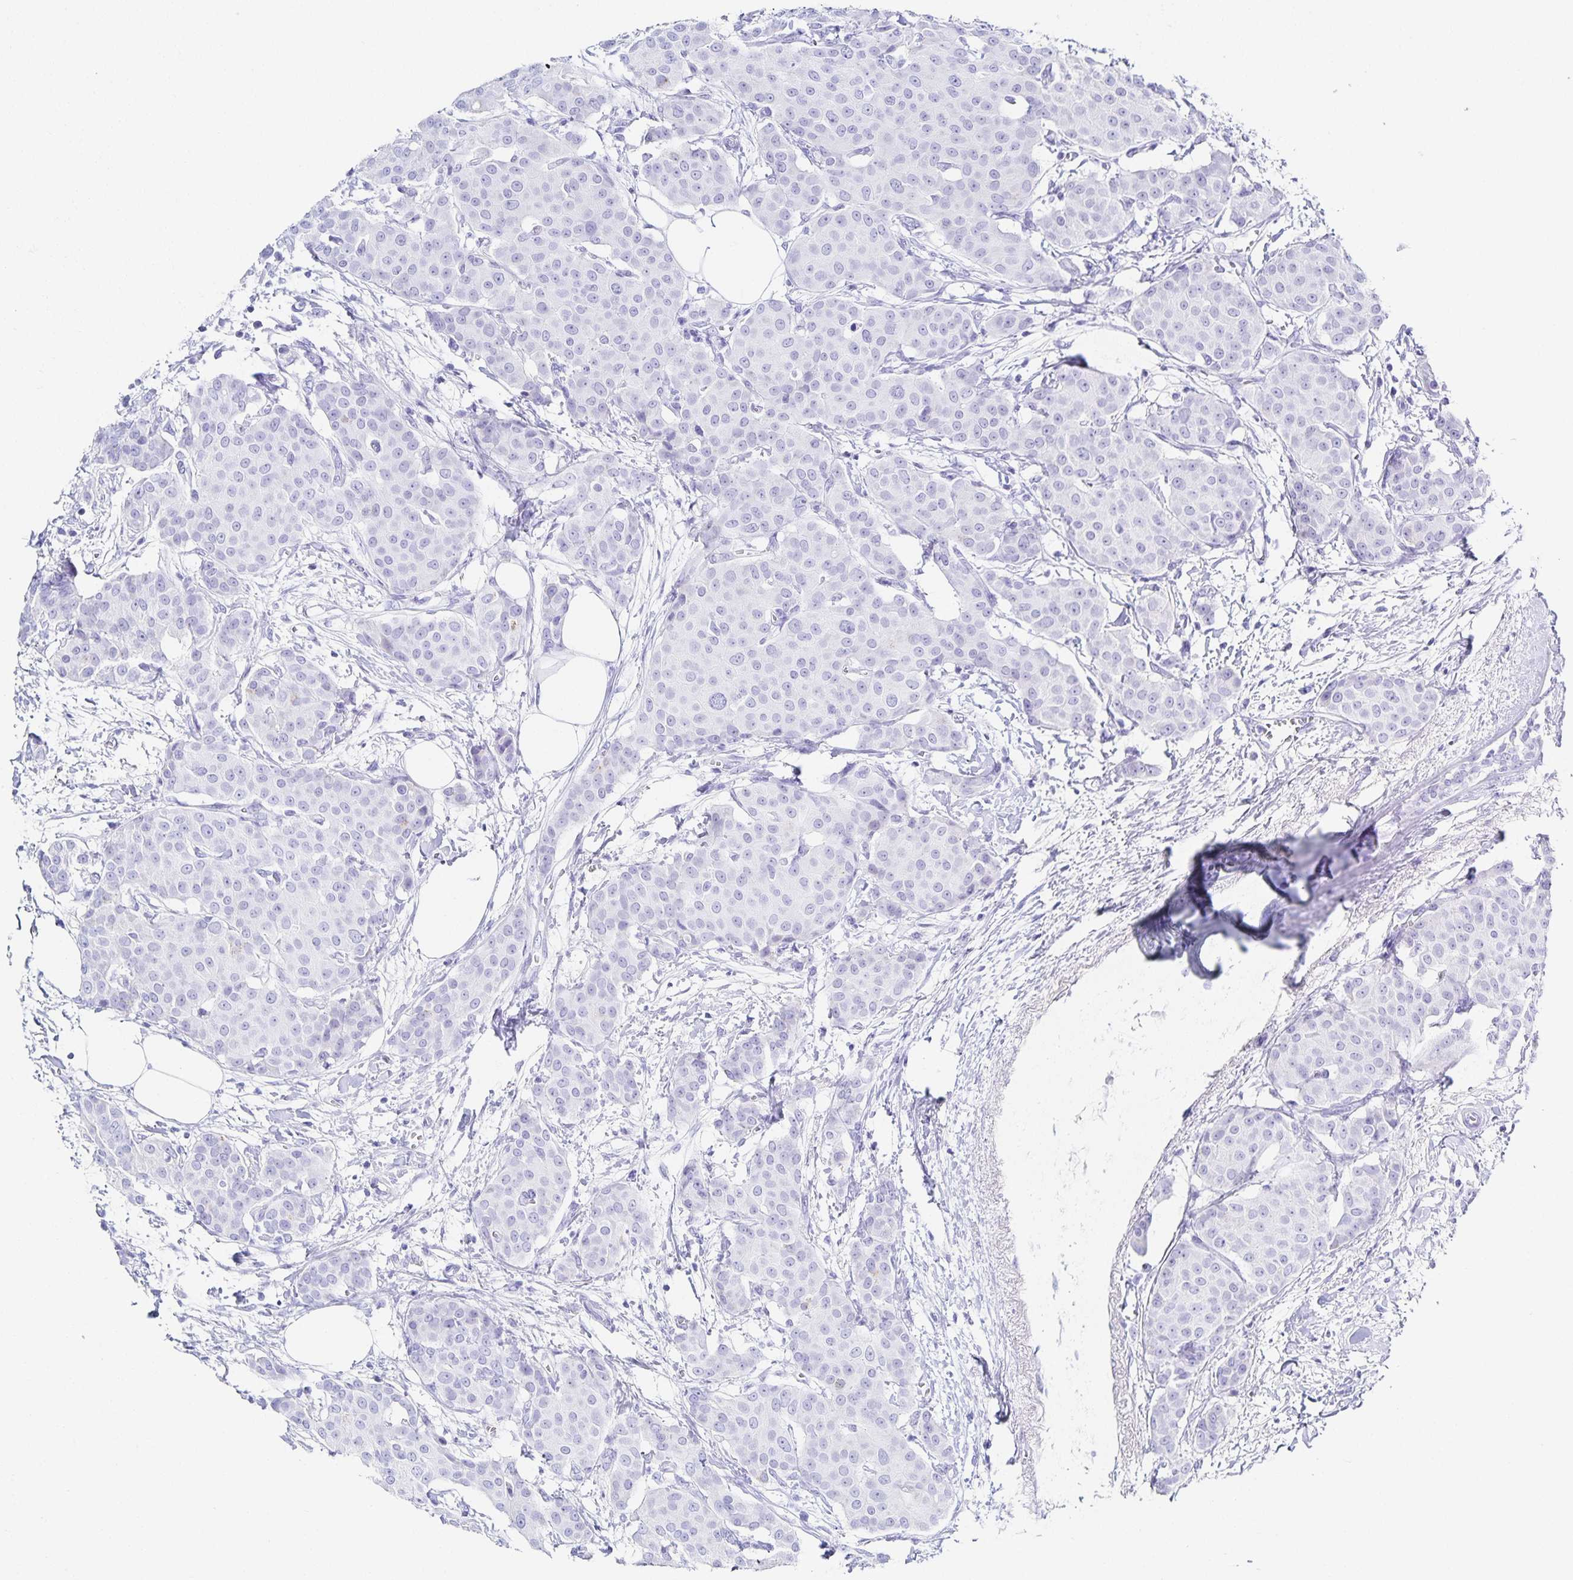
{"staining": {"intensity": "negative", "quantity": "none", "location": "none"}, "tissue": "breast cancer", "cell_type": "Tumor cells", "image_type": "cancer", "snomed": [{"axis": "morphology", "description": "Duct carcinoma"}, {"axis": "topography", "description": "Breast"}], "caption": "Immunohistochemistry (IHC) histopathology image of human infiltrating ductal carcinoma (breast) stained for a protein (brown), which shows no positivity in tumor cells. (DAB (3,3'-diaminobenzidine) immunohistochemistry with hematoxylin counter stain).", "gene": "SNTN", "patient": {"sex": "female", "age": 91}}